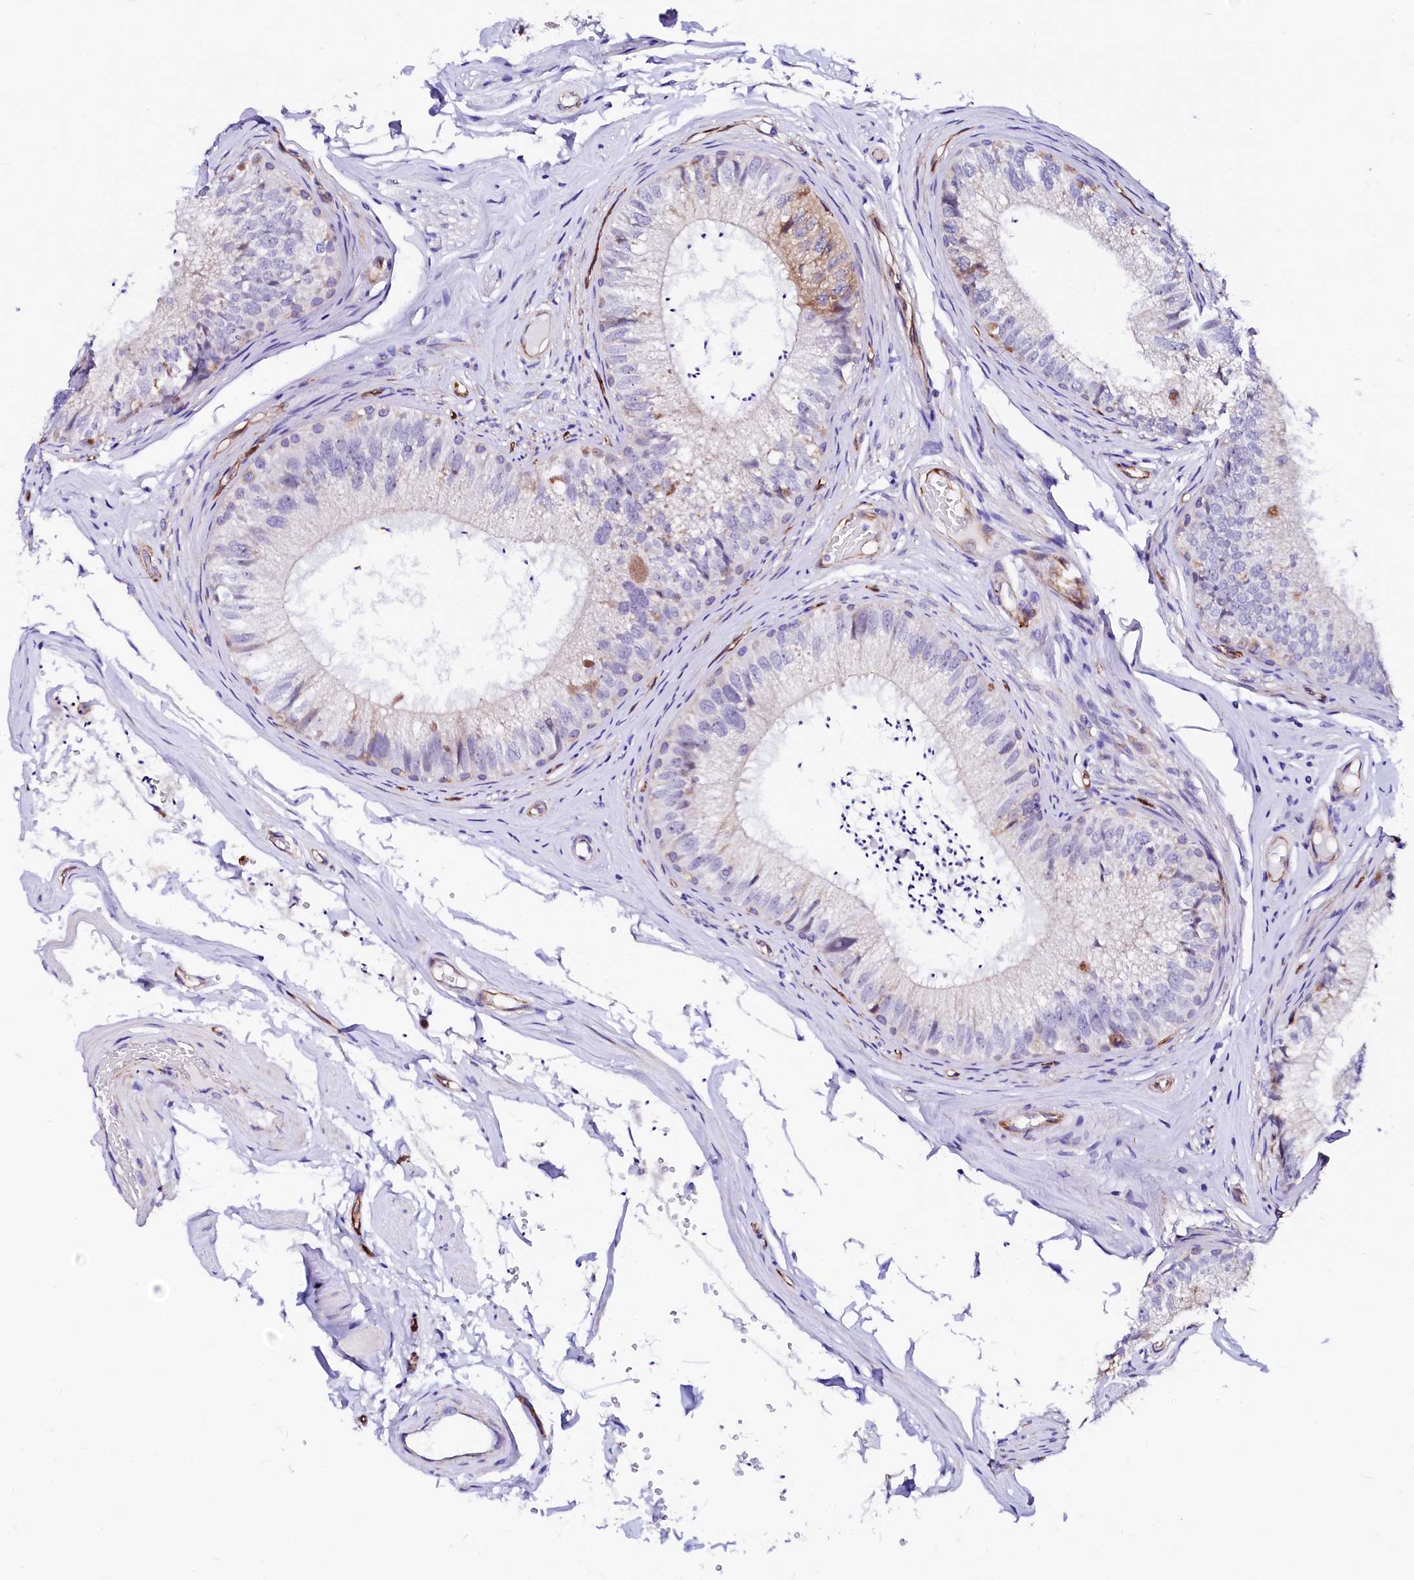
{"staining": {"intensity": "moderate", "quantity": "<25%", "location": "cytoplasmic/membranous,nuclear"}, "tissue": "epididymis", "cell_type": "Glandular cells", "image_type": "normal", "snomed": [{"axis": "morphology", "description": "Normal tissue, NOS"}, {"axis": "topography", "description": "Epididymis"}], "caption": "The photomicrograph exhibits a brown stain indicating the presence of a protein in the cytoplasmic/membranous,nuclear of glandular cells in epididymis.", "gene": "SFR1", "patient": {"sex": "male", "age": 79}}